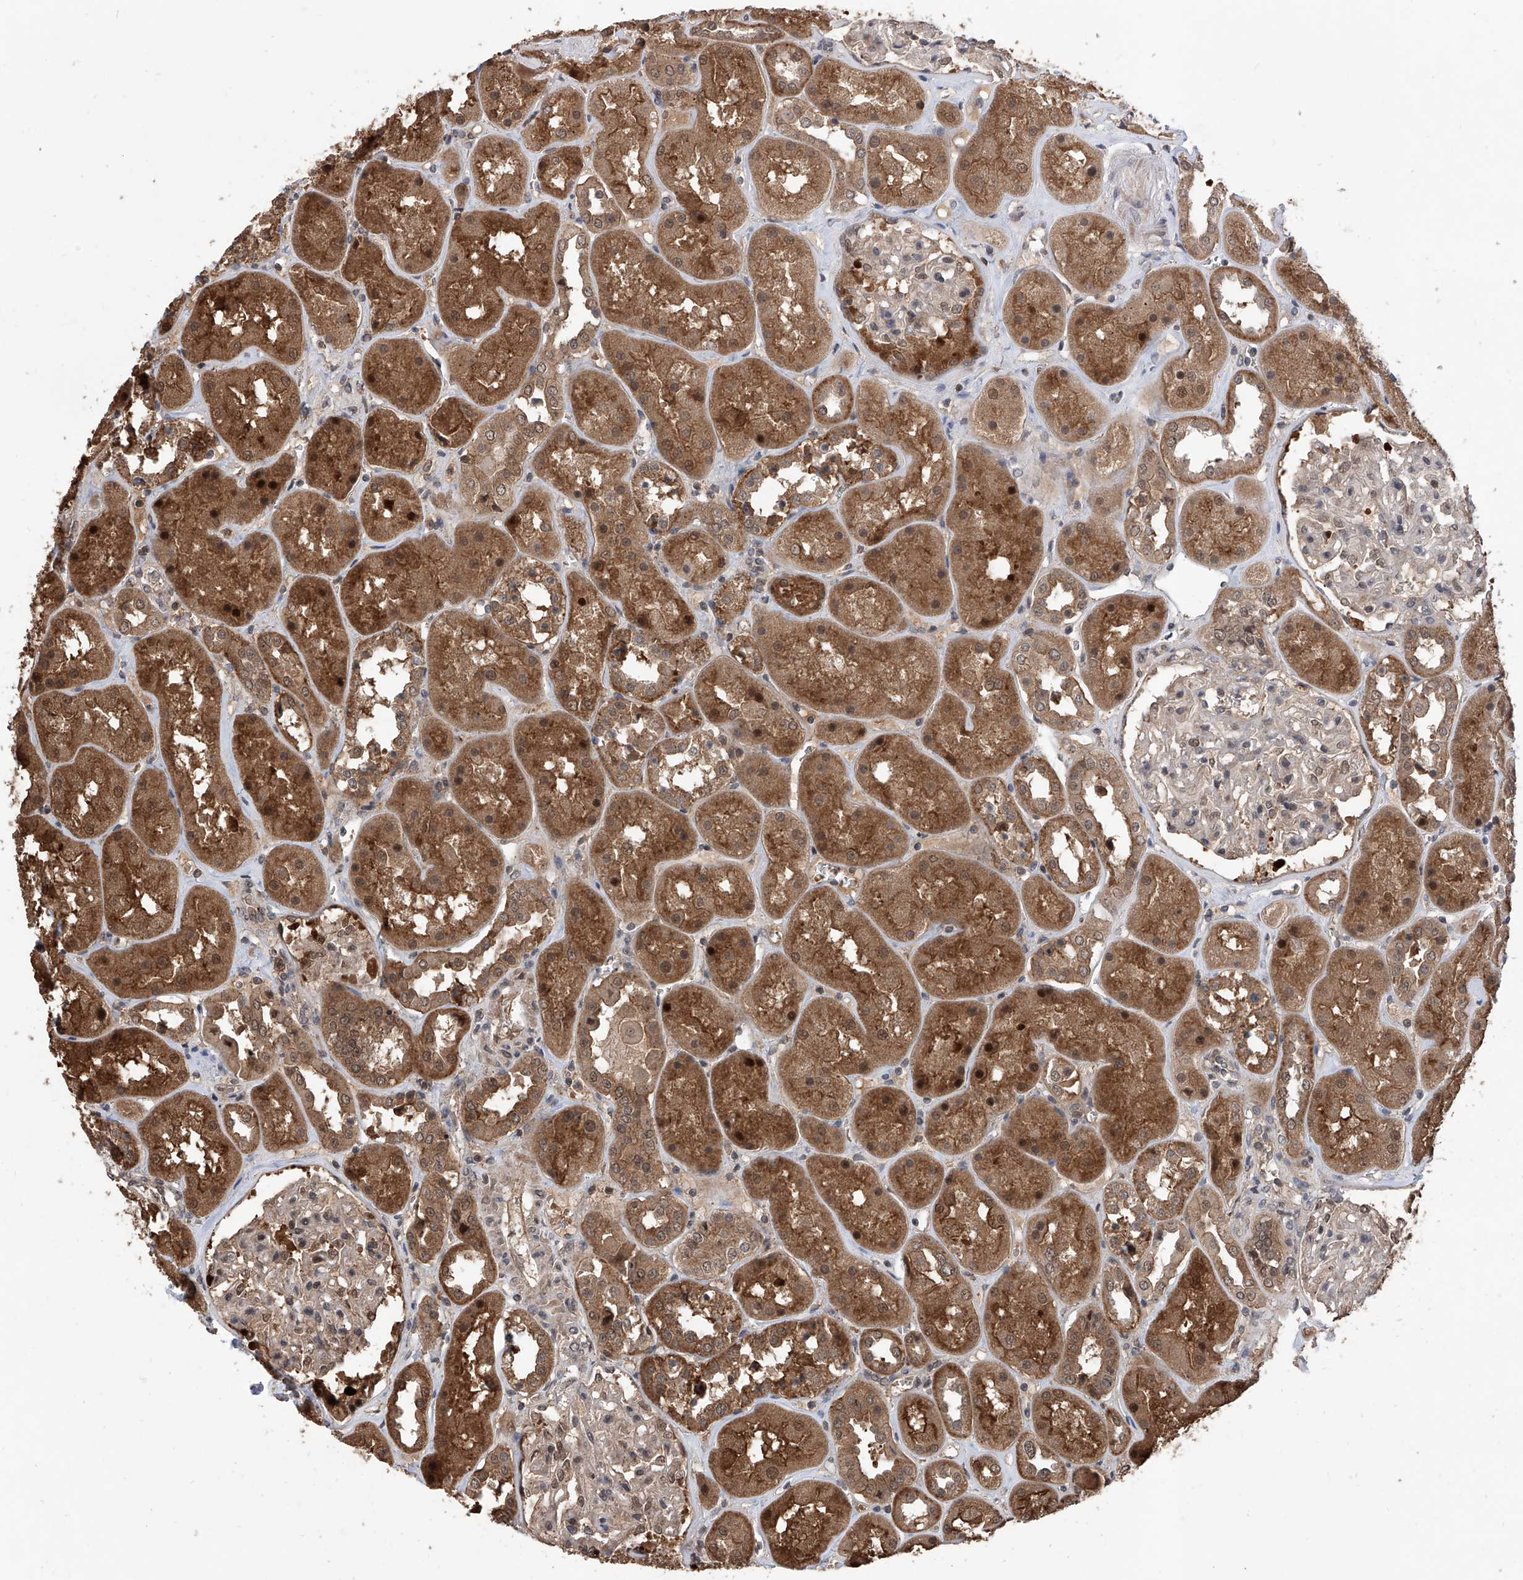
{"staining": {"intensity": "moderate", "quantity": "<25%", "location": "cytoplasmic/membranous,nuclear"}, "tissue": "kidney", "cell_type": "Cells in glomeruli", "image_type": "normal", "snomed": [{"axis": "morphology", "description": "Normal tissue, NOS"}, {"axis": "topography", "description": "Kidney"}], "caption": "DAB (3,3'-diaminobenzidine) immunohistochemical staining of benign human kidney reveals moderate cytoplasmic/membranous,nuclear protein expression in approximately <25% of cells in glomeruli.", "gene": "LYSMD4", "patient": {"sex": "male", "age": 70}}